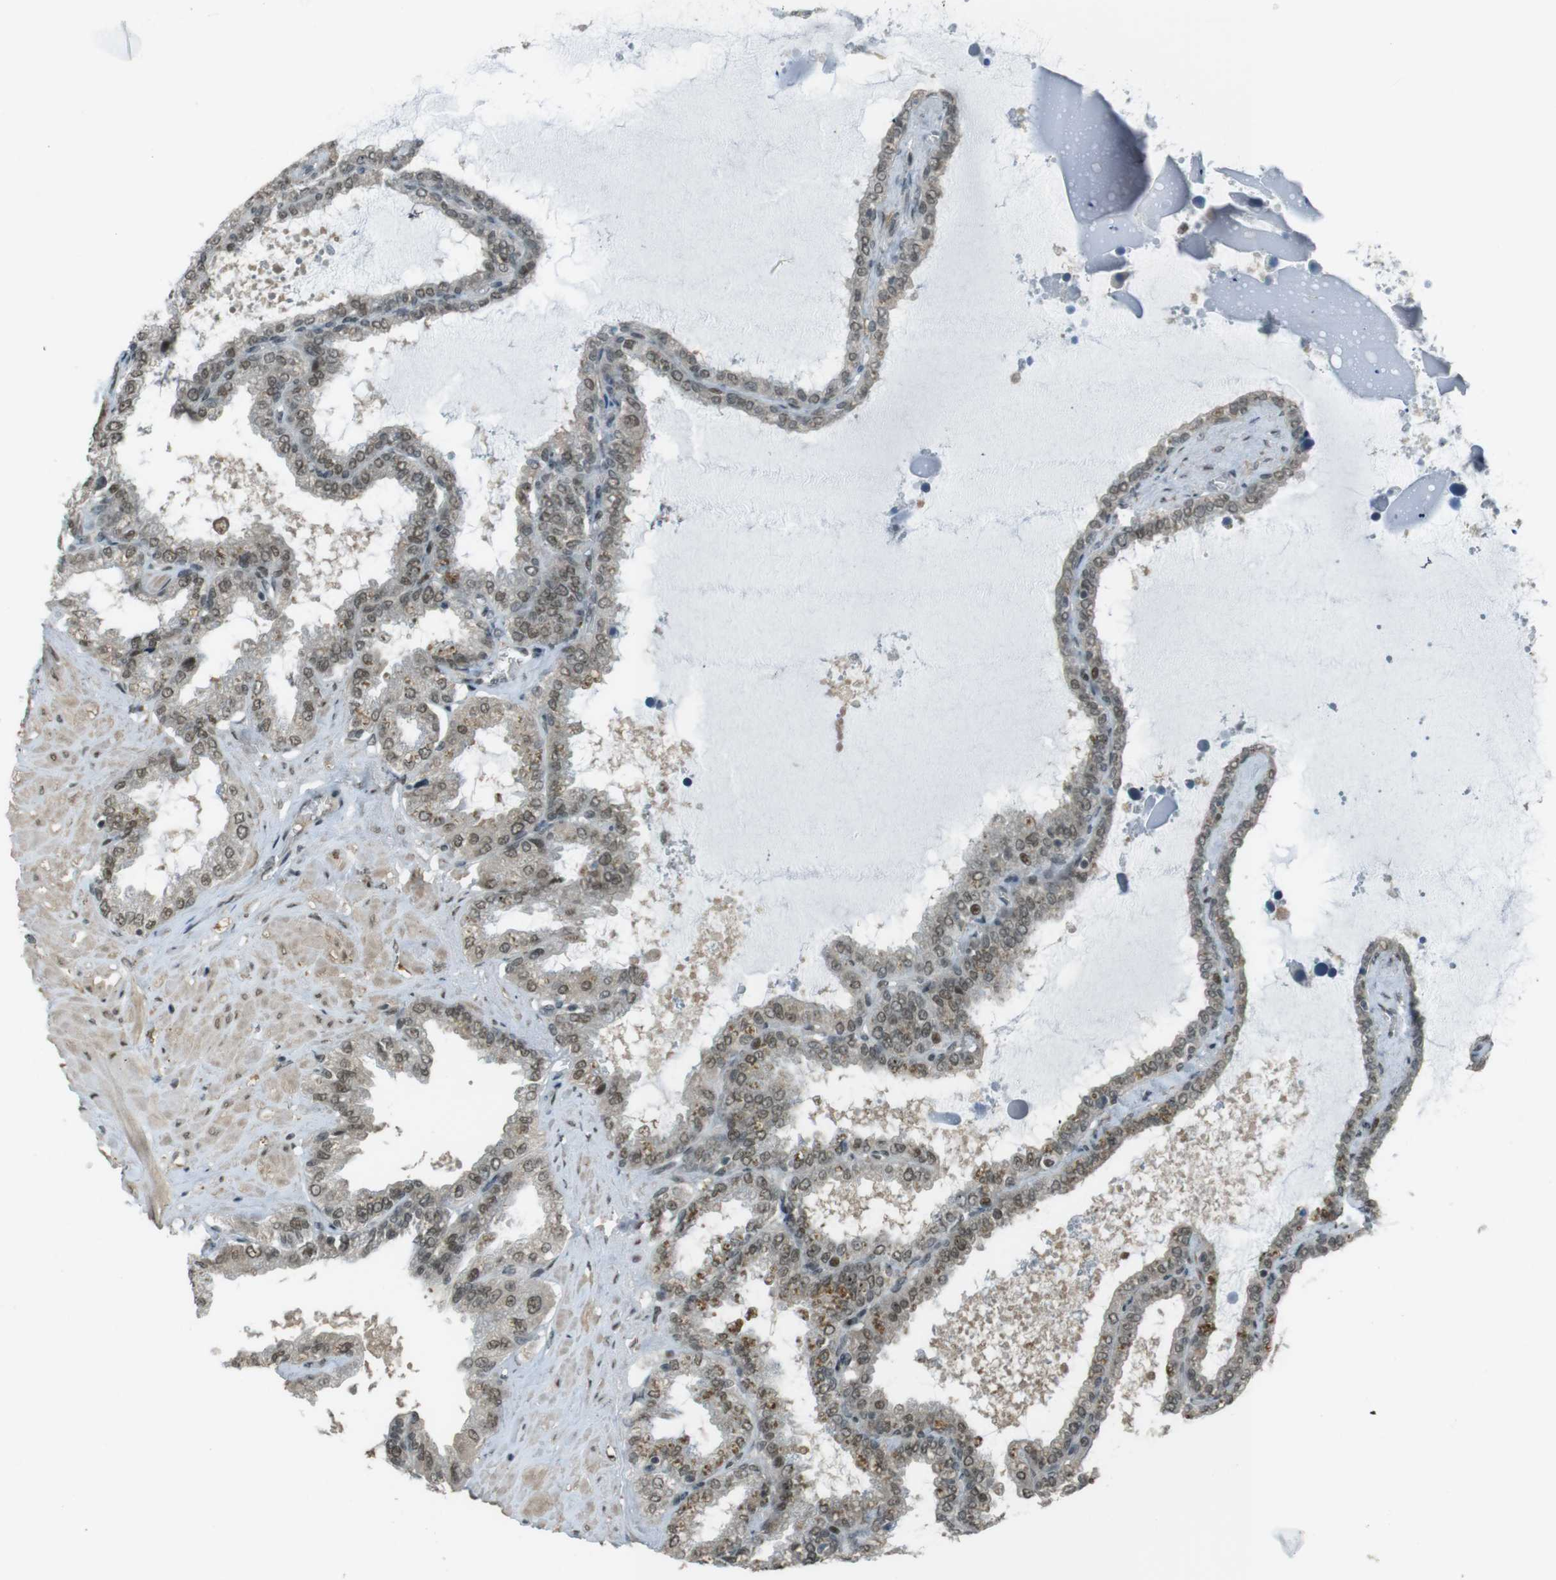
{"staining": {"intensity": "weak", "quantity": "25%-75%", "location": "cytoplasmic/membranous"}, "tissue": "seminal vesicle", "cell_type": "Glandular cells", "image_type": "normal", "snomed": [{"axis": "morphology", "description": "Normal tissue, NOS"}, {"axis": "topography", "description": "Seminal veicle"}], "caption": "Seminal vesicle stained with DAB immunohistochemistry (IHC) reveals low levels of weak cytoplasmic/membranous staining in about 25%-75% of glandular cells.", "gene": "SLITRK5", "patient": {"sex": "male", "age": 46}}